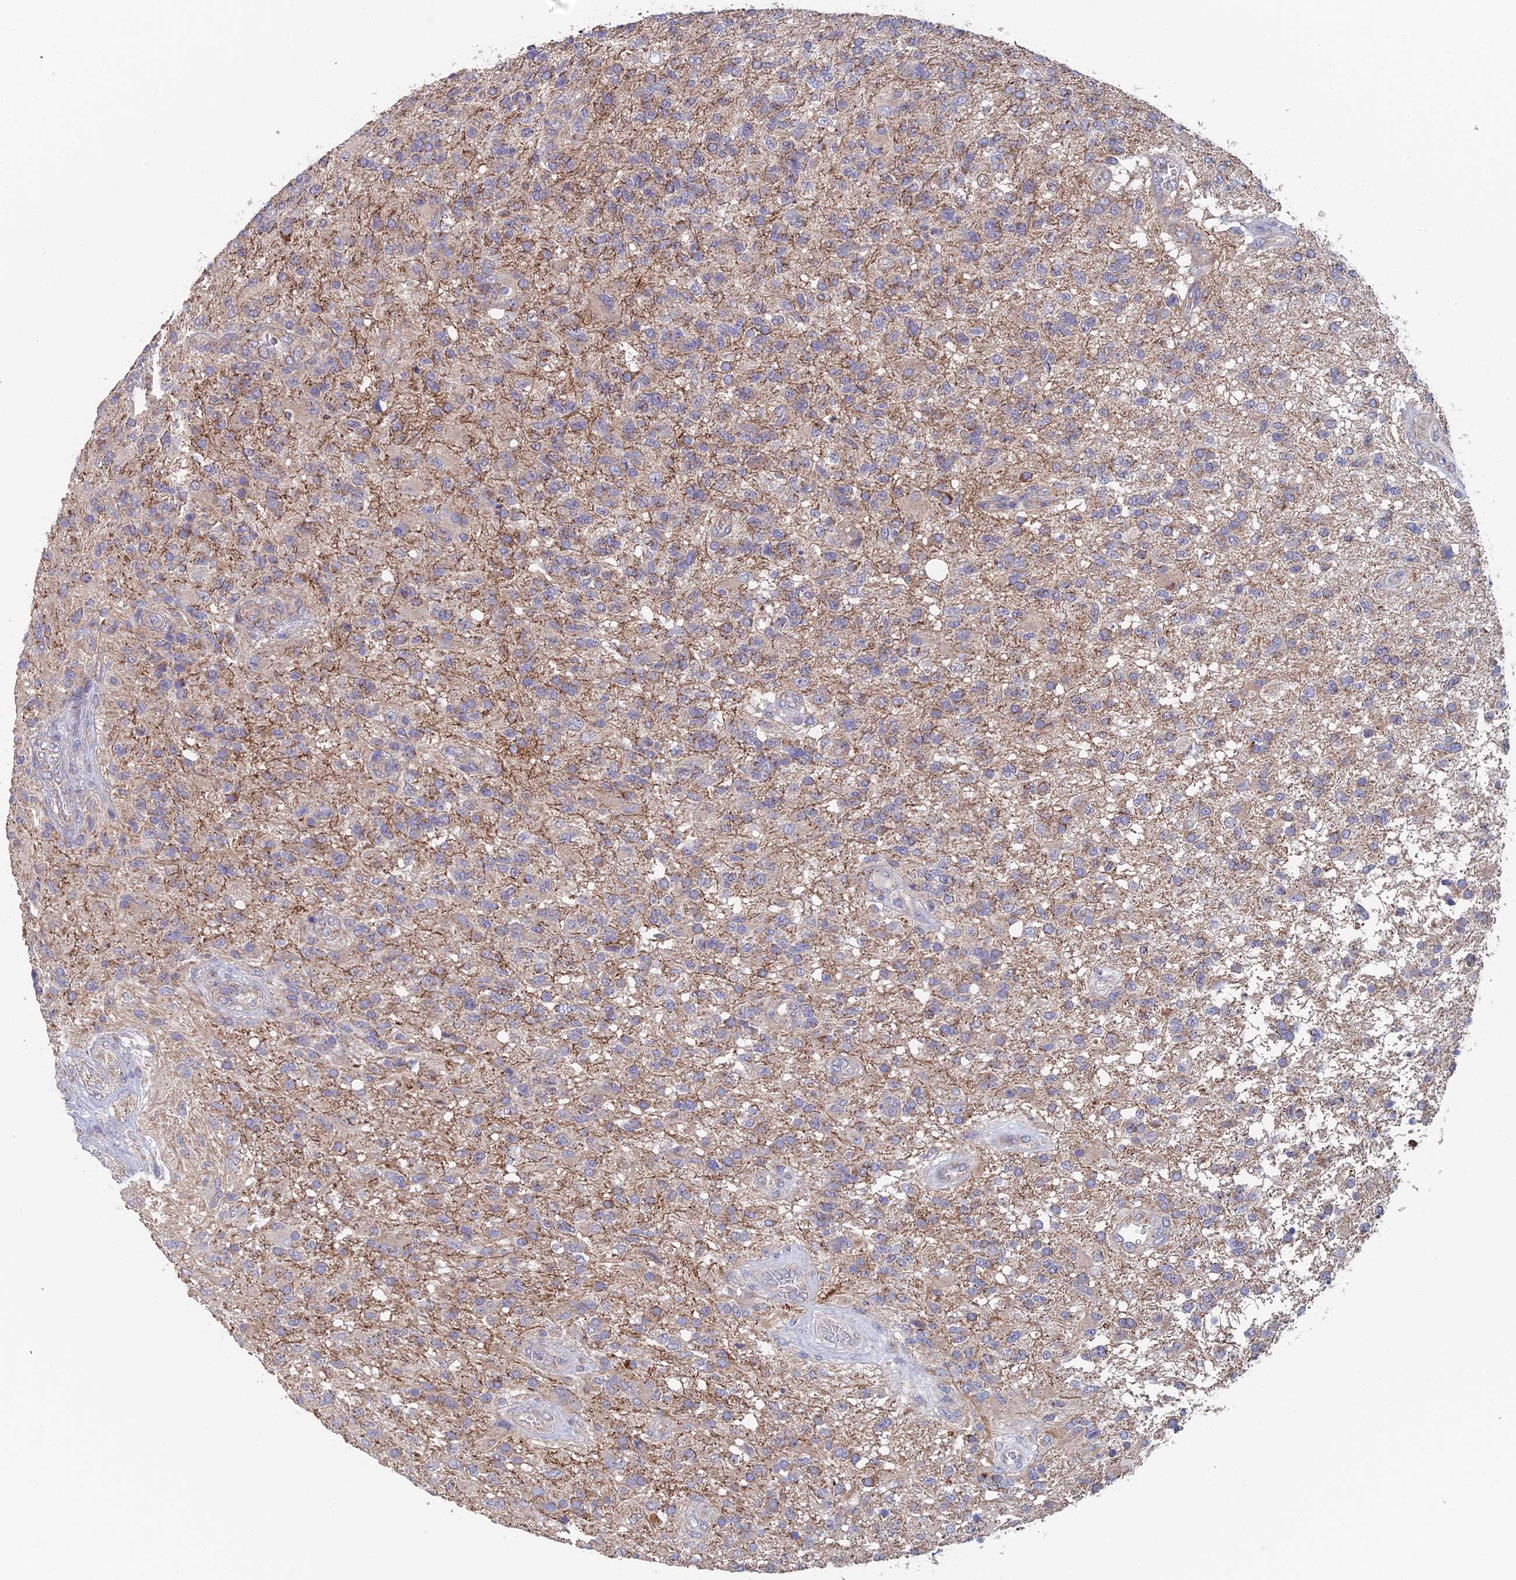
{"staining": {"intensity": "negative", "quantity": "none", "location": "none"}, "tissue": "glioma", "cell_type": "Tumor cells", "image_type": "cancer", "snomed": [{"axis": "morphology", "description": "Glioma, malignant, High grade"}, {"axis": "topography", "description": "Brain"}], "caption": "Histopathology image shows no significant protein positivity in tumor cells of glioma.", "gene": "ECSIT", "patient": {"sex": "male", "age": 56}}